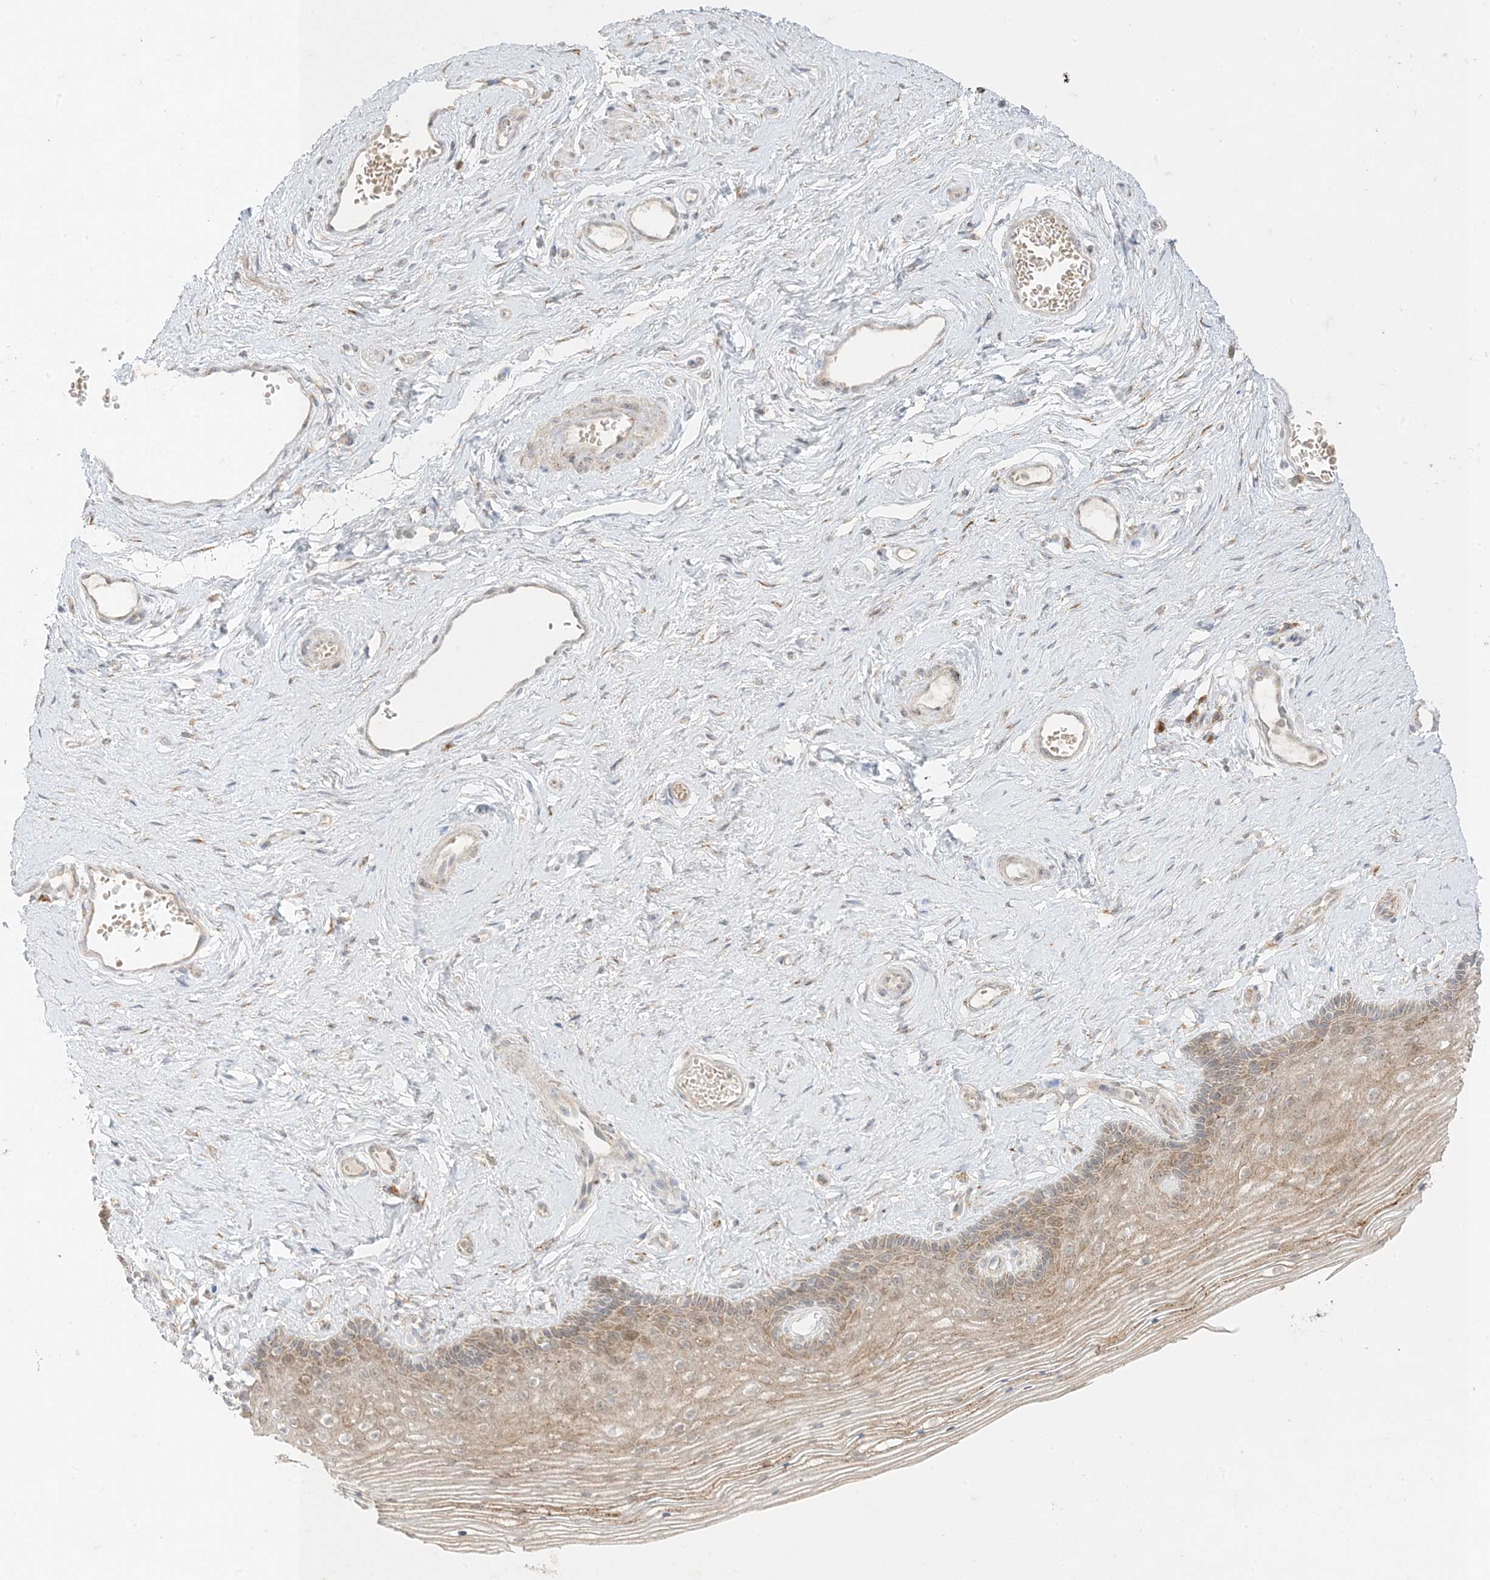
{"staining": {"intensity": "moderate", "quantity": ">75%", "location": "cytoplasmic/membranous"}, "tissue": "vagina", "cell_type": "Squamous epithelial cells", "image_type": "normal", "snomed": [{"axis": "morphology", "description": "Normal tissue, NOS"}, {"axis": "topography", "description": "Vagina"}], "caption": "Immunohistochemical staining of unremarkable human vagina displays >75% levels of moderate cytoplasmic/membranous protein positivity in approximately >75% of squamous epithelial cells.", "gene": "ODC1", "patient": {"sex": "female", "age": 46}}